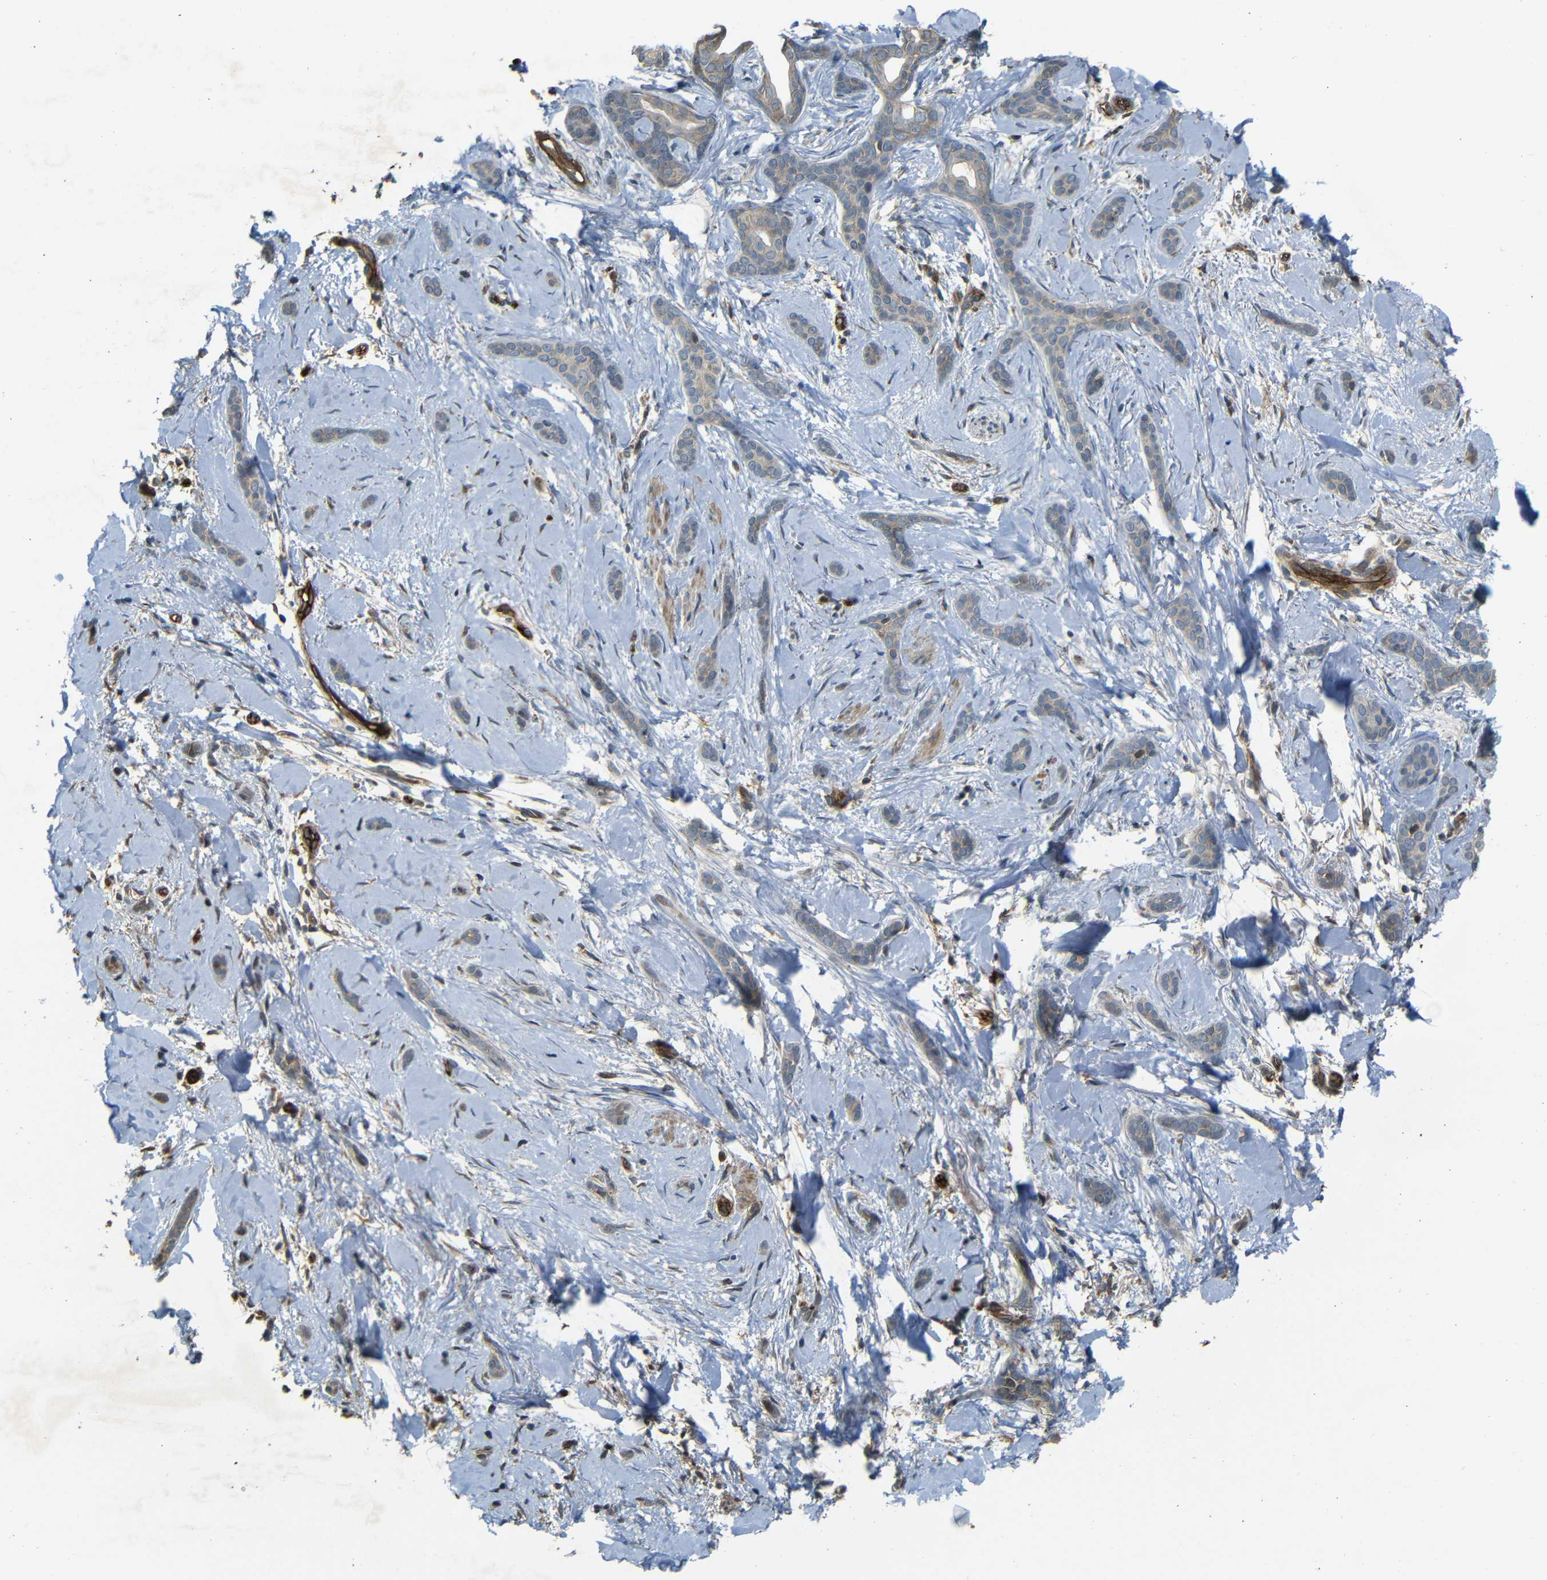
{"staining": {"intensity": "weak", "quantity": ">75%", "location": "cytoplasmic/membranous"}, "tissue": "skin cancer", "cell_type": "Tumor cells", "image_type": "cancer", "snomed": [{"axis": "morphology", "description": "Basal cell carcinoma"}, {"axis": "morphology", "description": "Adnexal tumor, benign"}, {"axis": "topography", "description": "Skin"}], "caption": "A histopathology image of basal cell carcinoma (skin) stained for a protein demonstrates weak cytoplasmic/membranous brown staining in tumor cells. (IHC, brightfield microscopy, high magnification).", "gene": "RELL1", "patient": {"sex": "female", "age": 42}}